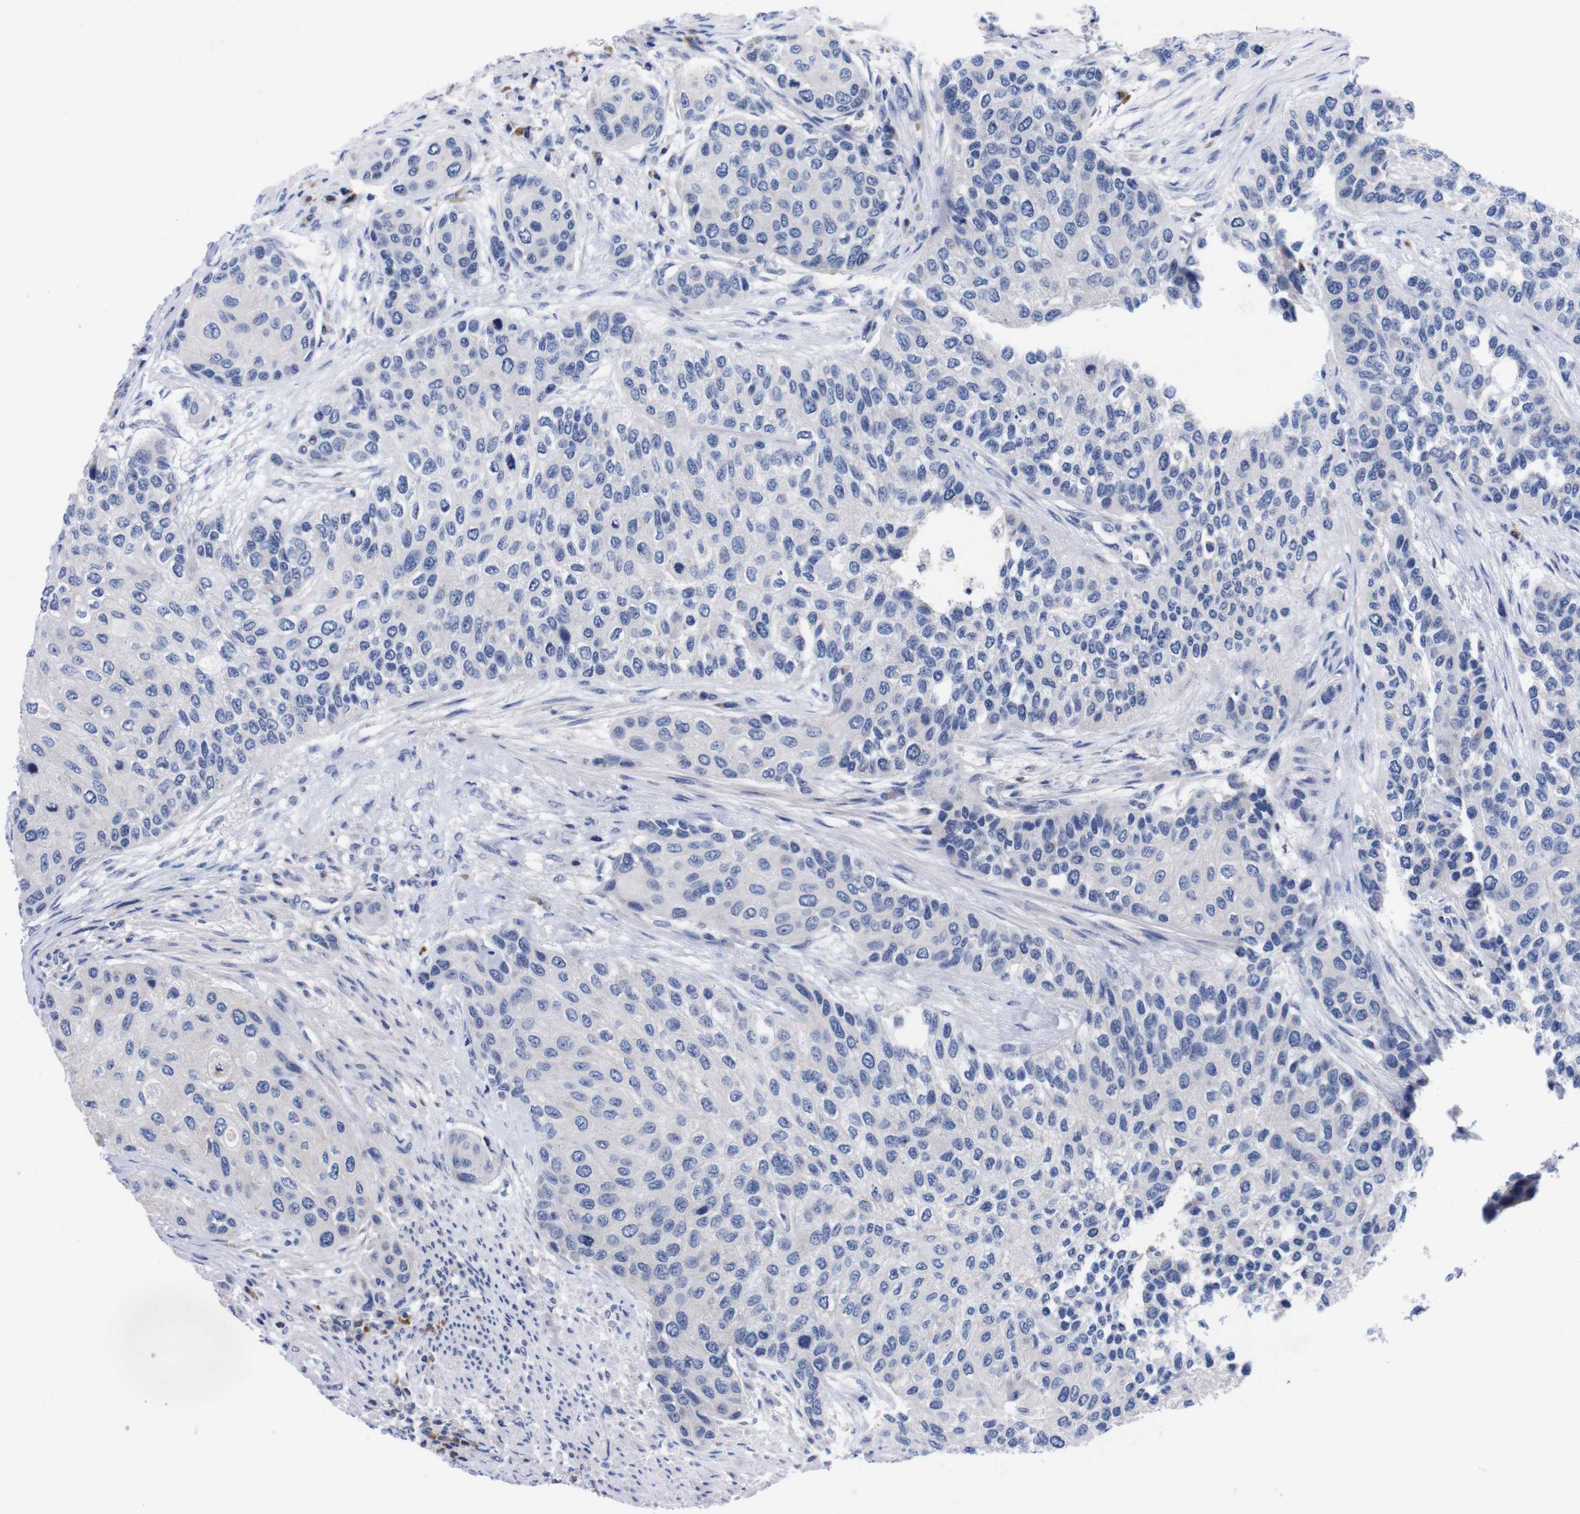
{"staining": {"intensity": "negative", "quantity": "none", "location": "none"}, "tissue": "urothelial cancer", "cell_type": "Tumor cells", "image_type": "cancer", "snomed": [{"axis": "morphology", "description": "Urothelial carcinoma, High grade"}, {"axis": "topography", "description": "Urinary bladder"}], "caption": "A micrograph of human urothelial carcinoma (high-grade) is negative for staining in tumor cells.", "gene": "FAM210A", "patient": {"sex": "female", "age": 56}}